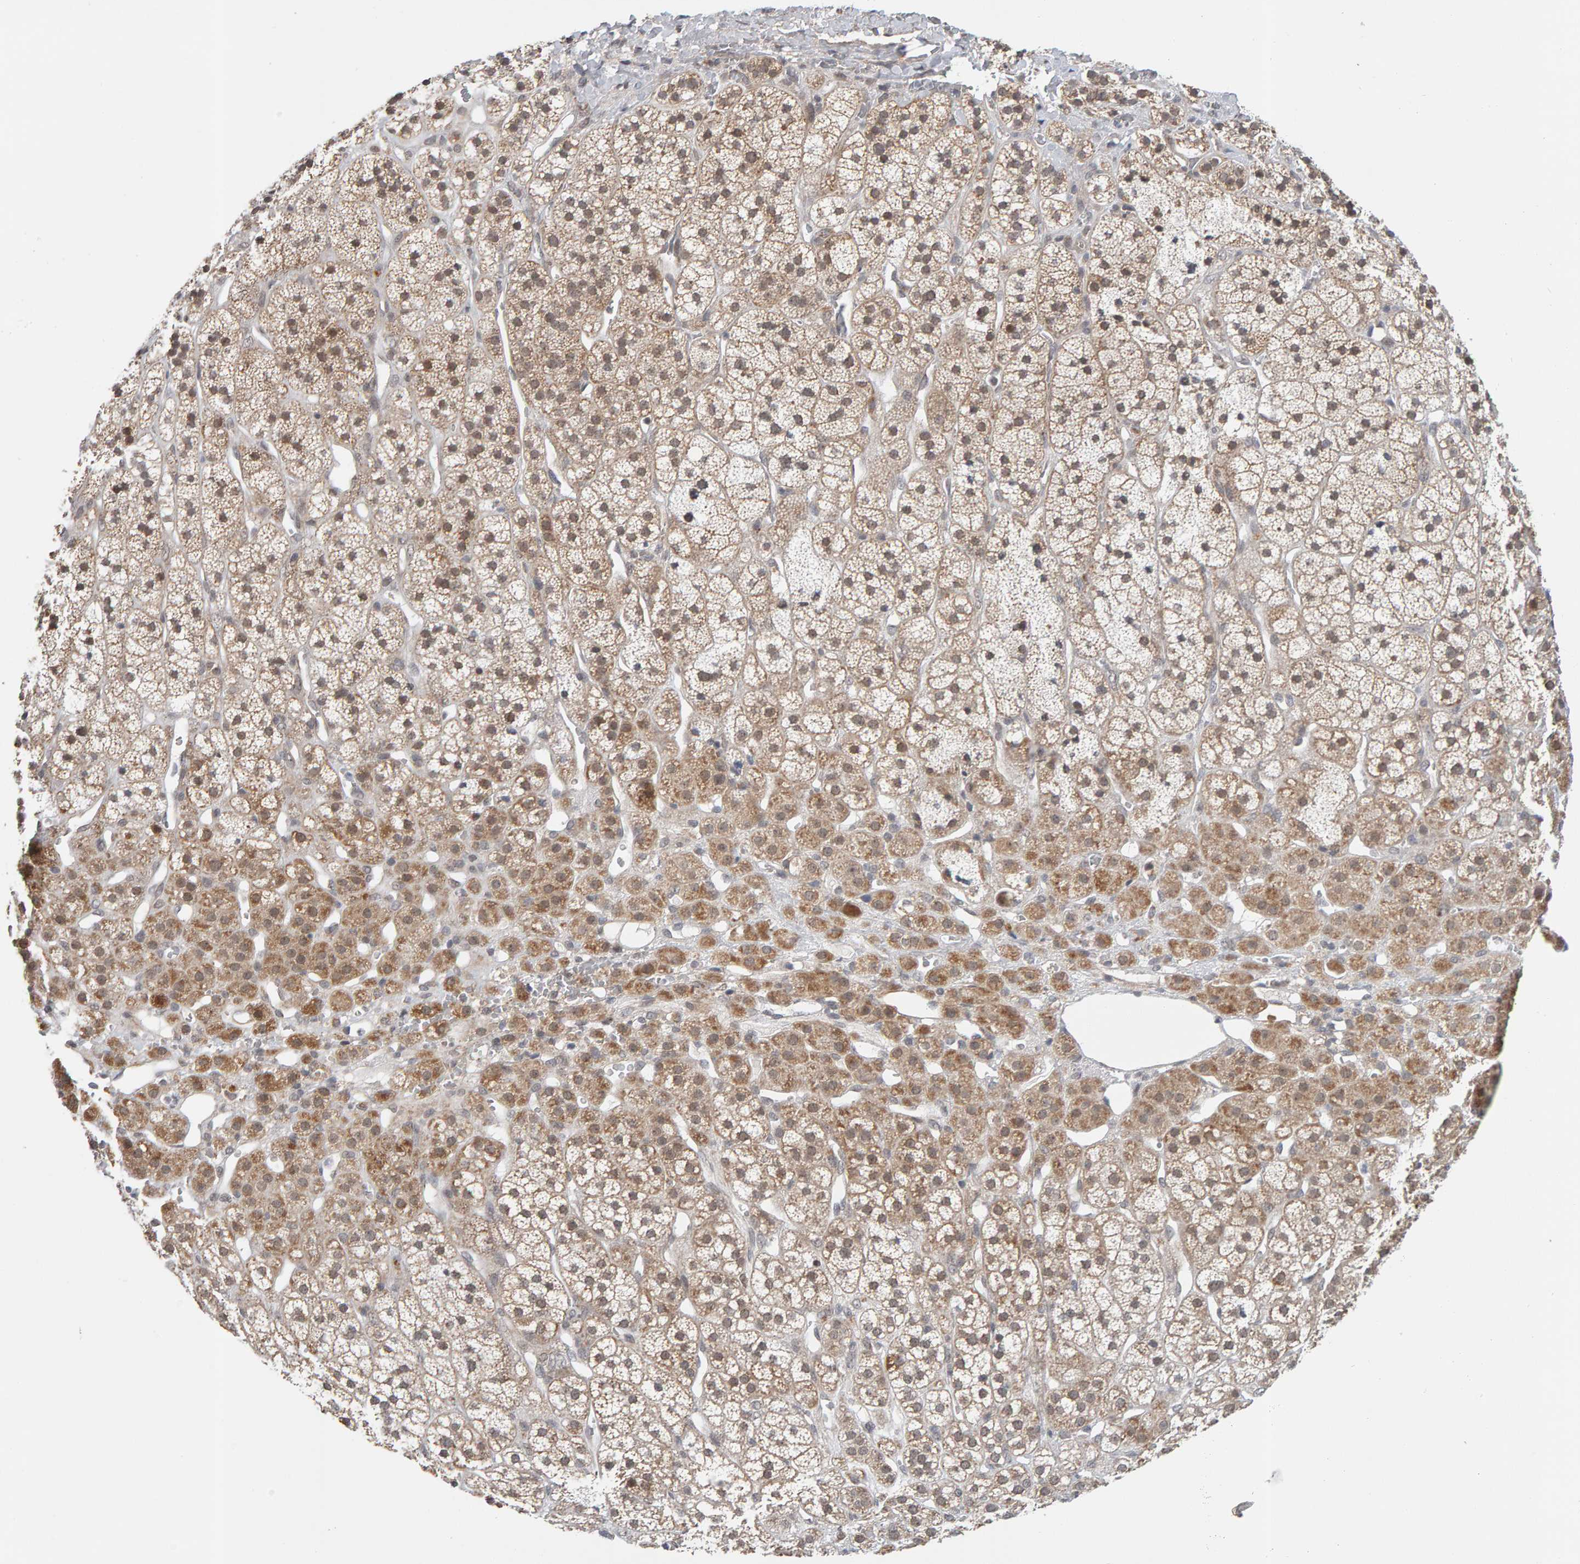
{"staining": {"intensity": "moderate", "quantity": ">75%", "location": "cytoplasmic/membranous"}, "tissue": "adrenal gland", "cell_type": "Glandular cells", "image_type": "normal", "snomed": [{"axis": "morphology", "description": "Normal tissue, NOS"}, {"axis": "topography", "description": "Adrenal gland"}], "caption": "This photomicrograph shows immunohistochemistry staining of benign human adrenal gland, with medium moderate cytoplasmic/membranous staining in approximately >75% of glandular cells.", "gene": "DAP3", "patient": {"sex": "male", "age": 56}}